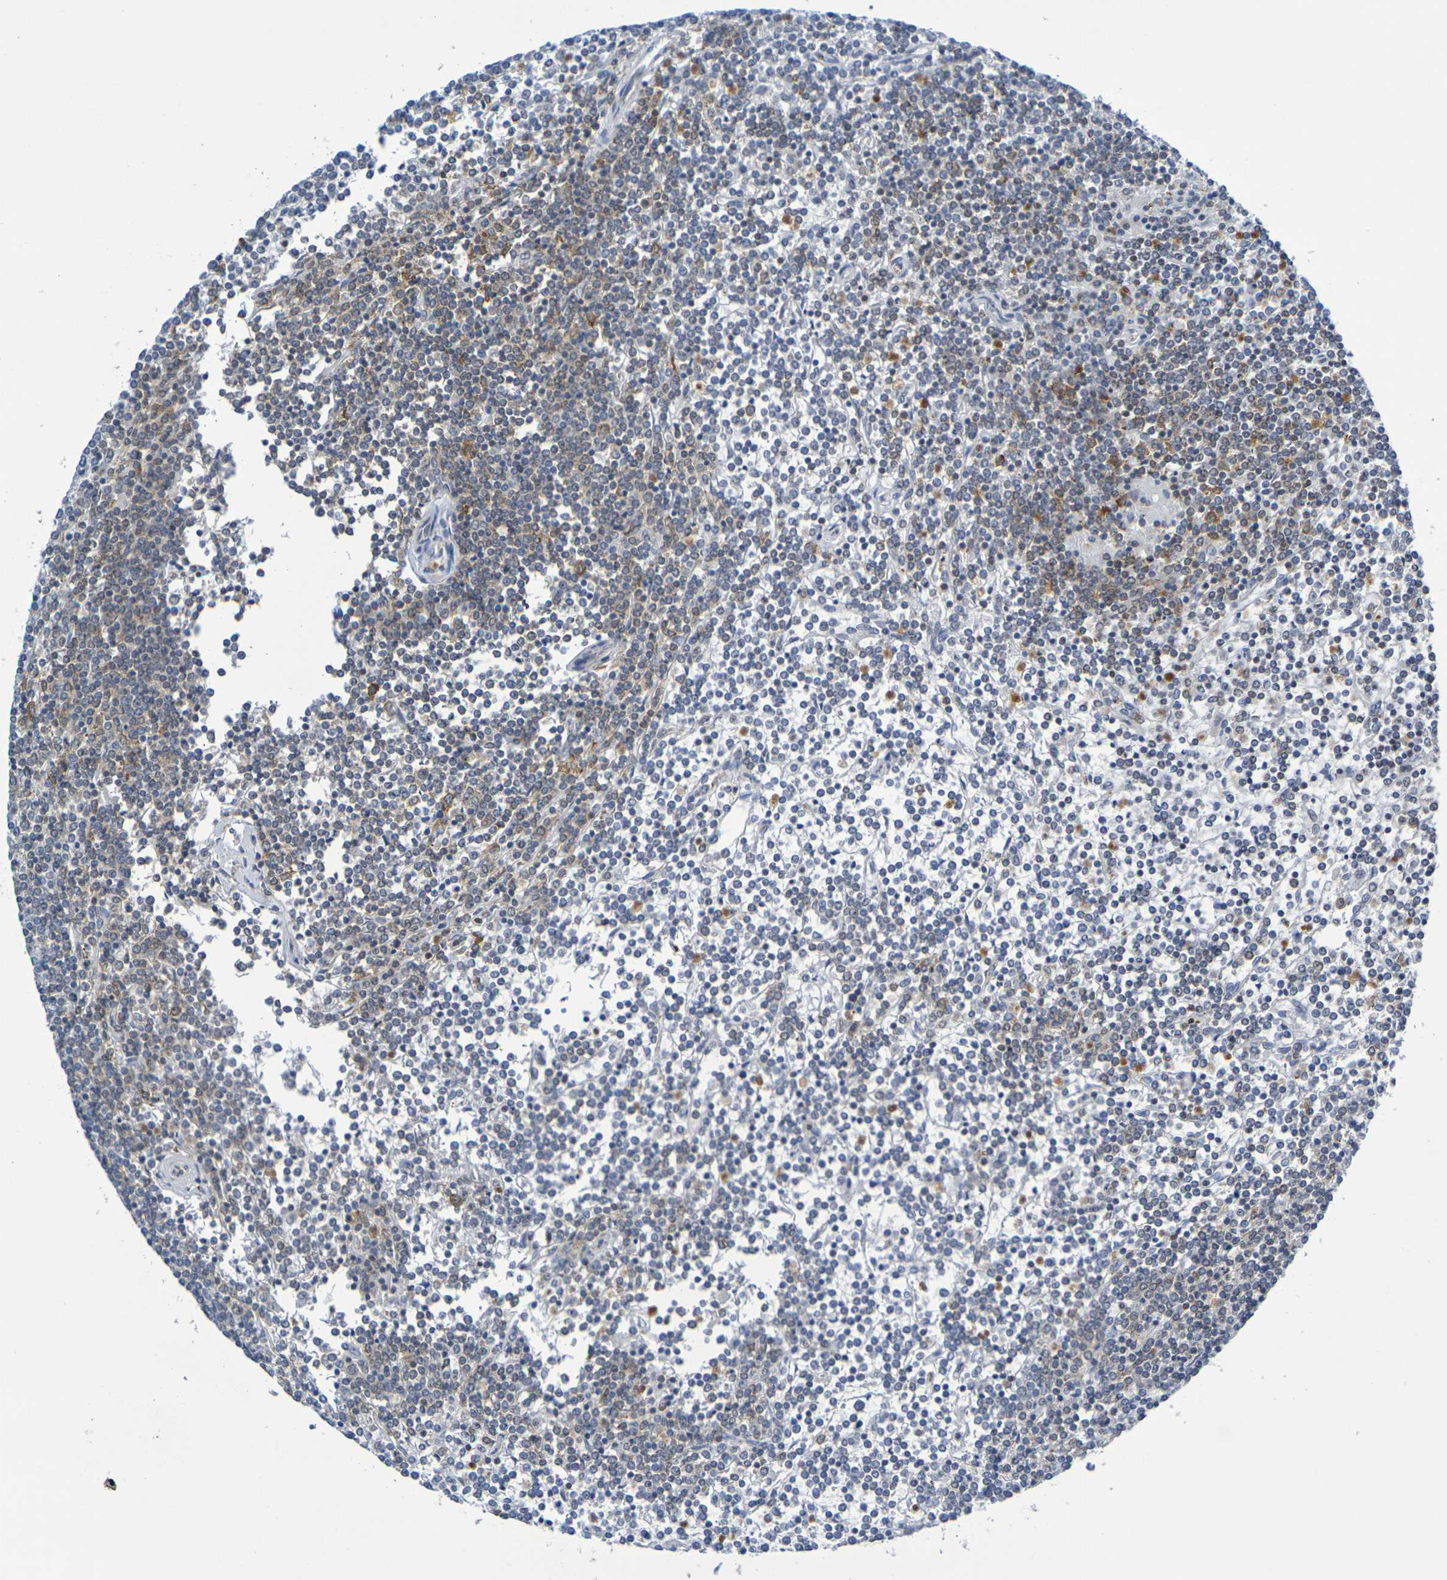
{"staining": {"intensity": "moderate", "quantity": "<25%", "location": "cytoplasmic/membranous"}, "tissue": "lymphoma", "cell_type": "Tumor cells", "image_type": "cancer", "snomed": [{"axis": "morphology", "description": "Malignant lymphoma, non-Hodgkin's type, Low grade"}, {"axis": "topography", "description": "Spleen"}], "caption": "Lymphoma tissue shows moderate cytoplasmic/membranous staining in about <25% of tumor cells (IHC, brightfield microscopy, high magnification).", "gene": "CHRNB1", "patient": {"sex": "female", "age": 19}}